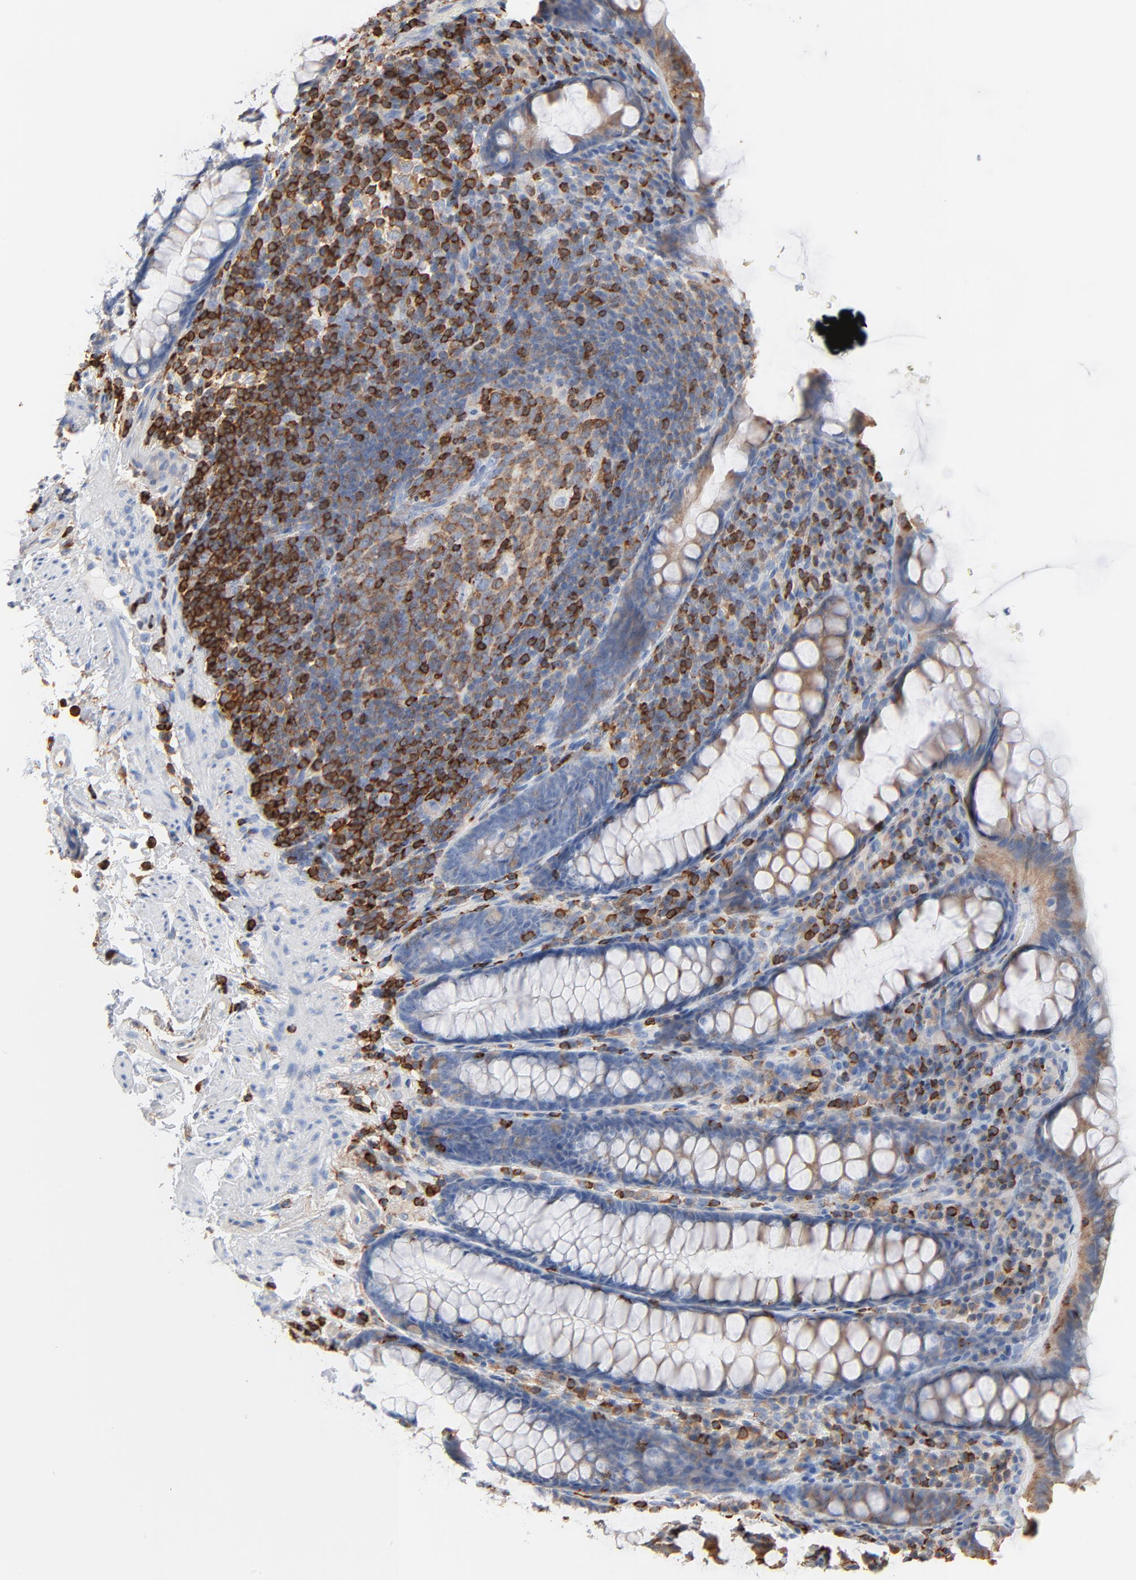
{"staining": {"intensity": "weak", "quantity": ">75%", "location": "cytoplasmic/membranous"}, "tissue": "rectum", "cell_type": "Glandular cells", "image_type": "normal", "snomed": [{"axis": "morphology", "description": "Normal tissue, NOS"}, {"axis": "topography", "description": "Rectum"}], "caption": "IHC of normal rectum demonstrates low levels of weak cytoplasmic/membranous expression in about >75% of glandular cells.", "gene": "SH3KBP1", "patient": {"sex": "male", "age": 92}}